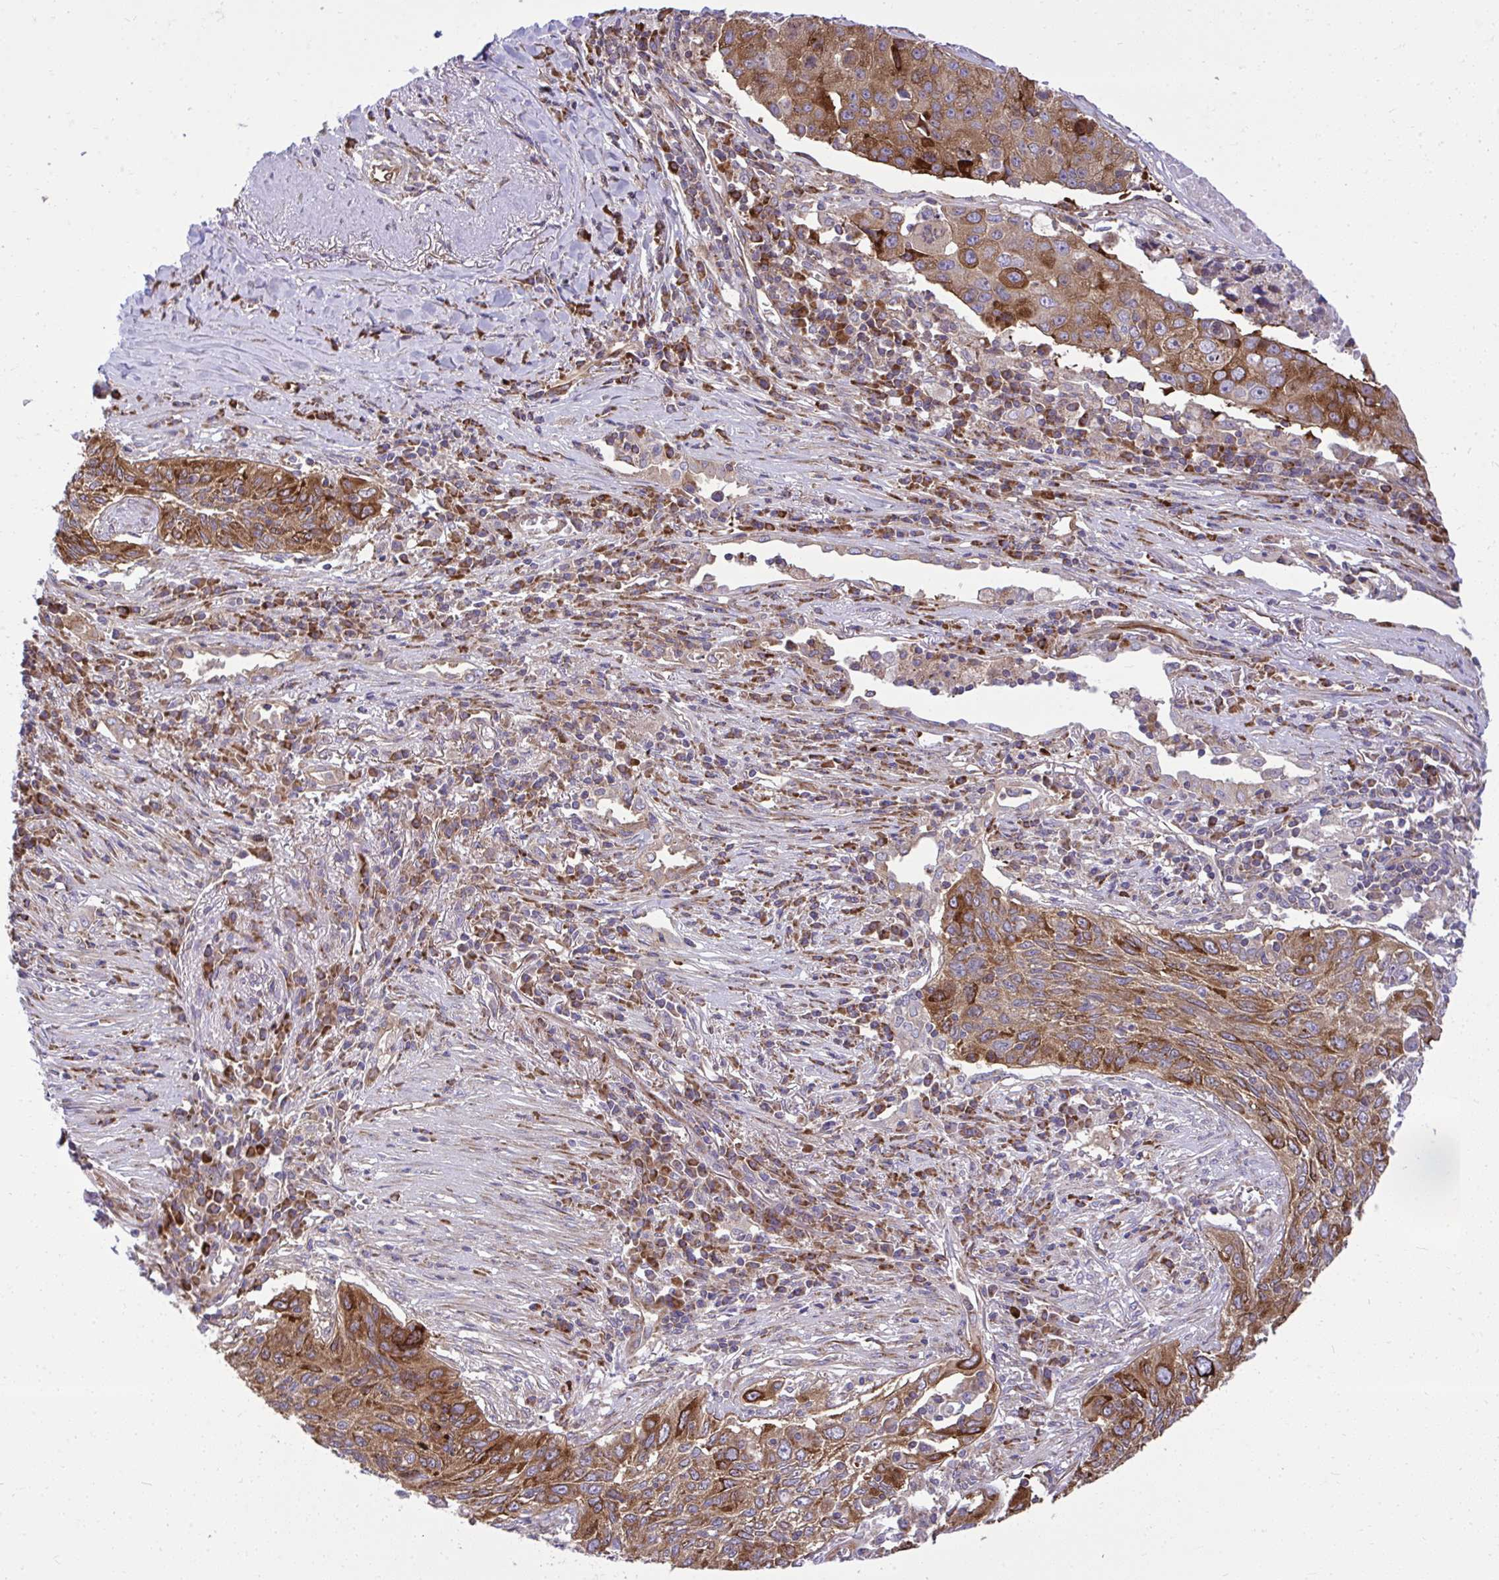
{"staining": {"intensity": "strong", "quantity": ">75%", "location": "cytoplasmic/membranous"}, "tissue": "lung cancer", "cell_type": "Tumor cells", "image_type": "cancer", "snomed": [{"axis": "morphology", "description": "Squamous cell carcinoma, NOS"}, {"axis": "topography", "description": "Lung"}], "caption": "About >75% of tumor cells in human squamous cell carcinoma (lung) display strong cytoplasmic/membranous protein staining as visualized by brown immunohistochemical staining.", "gene": "NMNAT3", "patient": {"sex": "female", "age": 66}}